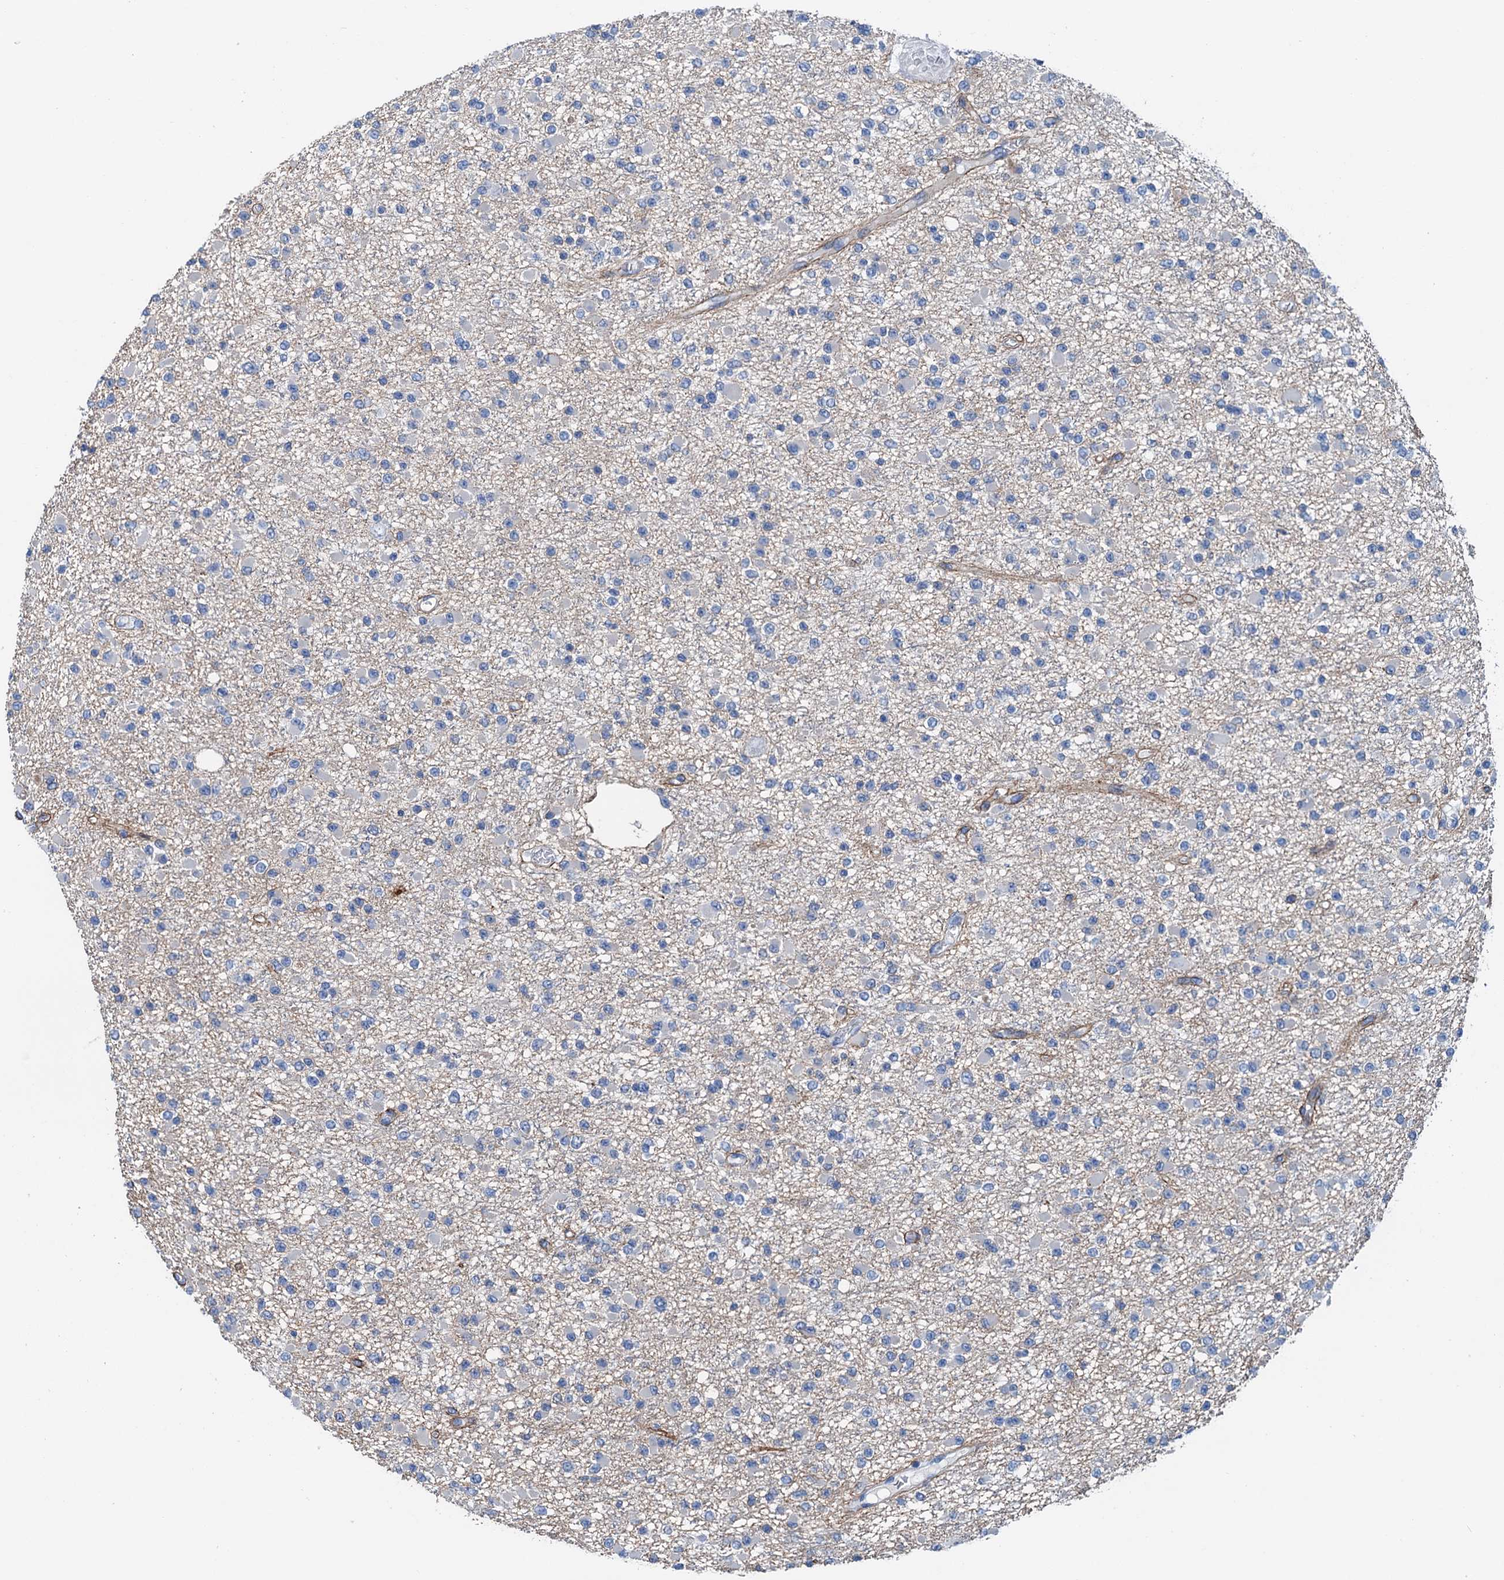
{"staining": {"intensity": "negative", "quantity": "none", "location": "none"}, "tissue": "glioma", "cell_type": "Tumor cells", "image_type": "cancer", "snomed": [{"axis": "morphology", "description": "Glioma, malignant, Low grade"}, {"axis": "topography", "description": "Brain"}], "caption": "Tumor cells show no significant protein expression in glioma. (Stains: DAB IHC with hematoxylin counter stain, Microscopy: brightfield microscopy at high magnification).", "gene": "ELAC1", "patient": {"sex": "female", "age": 22}}